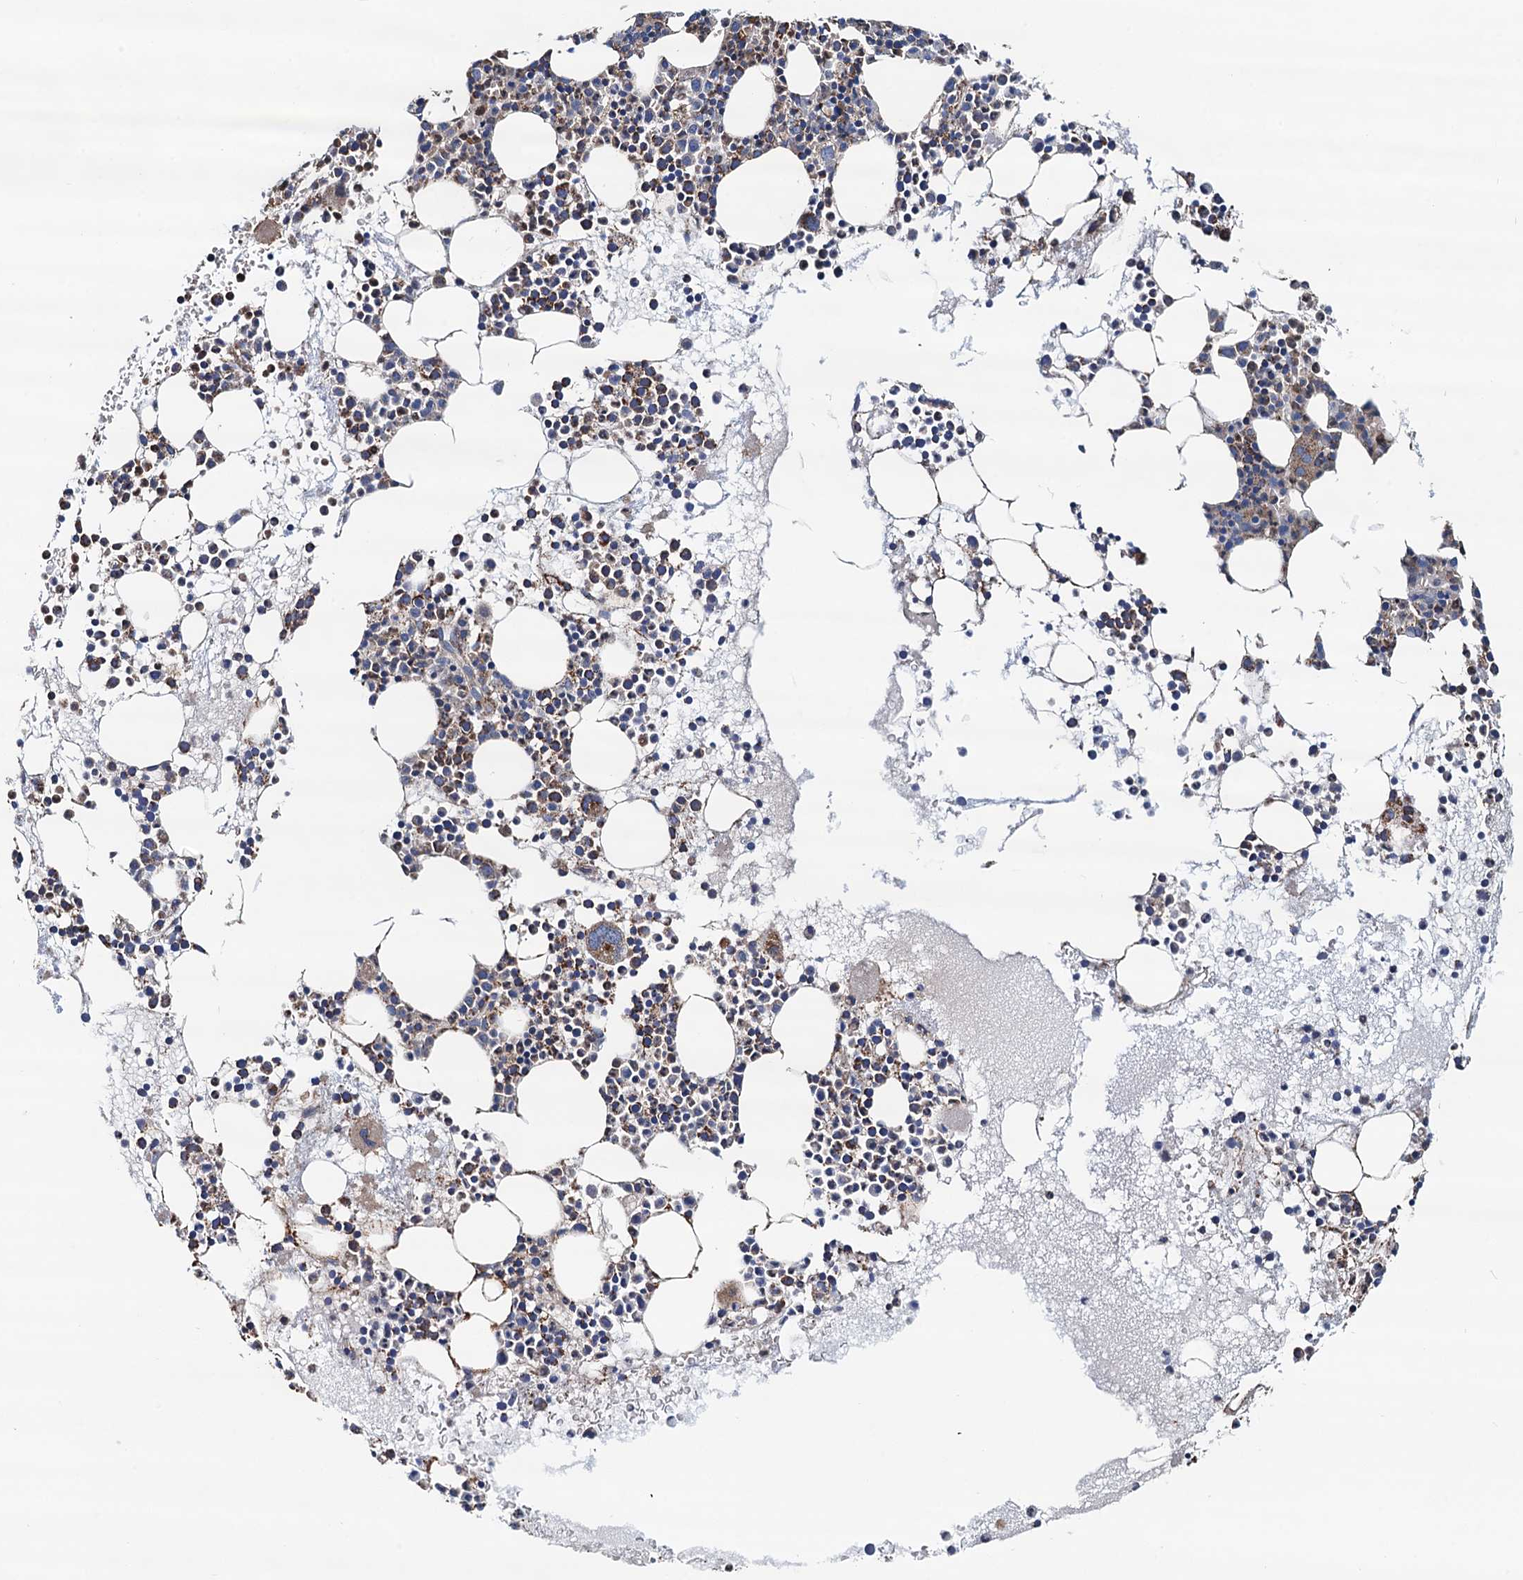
{"staining": {"intensity": "moderate", "quantity": ">75%", "location": "cytoplasmic/membranous"}, "tissue": "bone marrow", "cell_type": "Hematopoietic cells", "image_type": "normal", "snomed": [{"axis": "morphology", "description": "Normal tissue, NOS"}, {"axis": "topography", "description": "Bone marrow"}], "caption": "High-power microscopy captured an IHC micrograph of unremarkable bone marrow, revealing moderate cytoplasmic/membranous staining in approximately >75% of hematopoietic cells.", "gene": "AAGAB", "patient": {"sex": "female", "age": 76}}